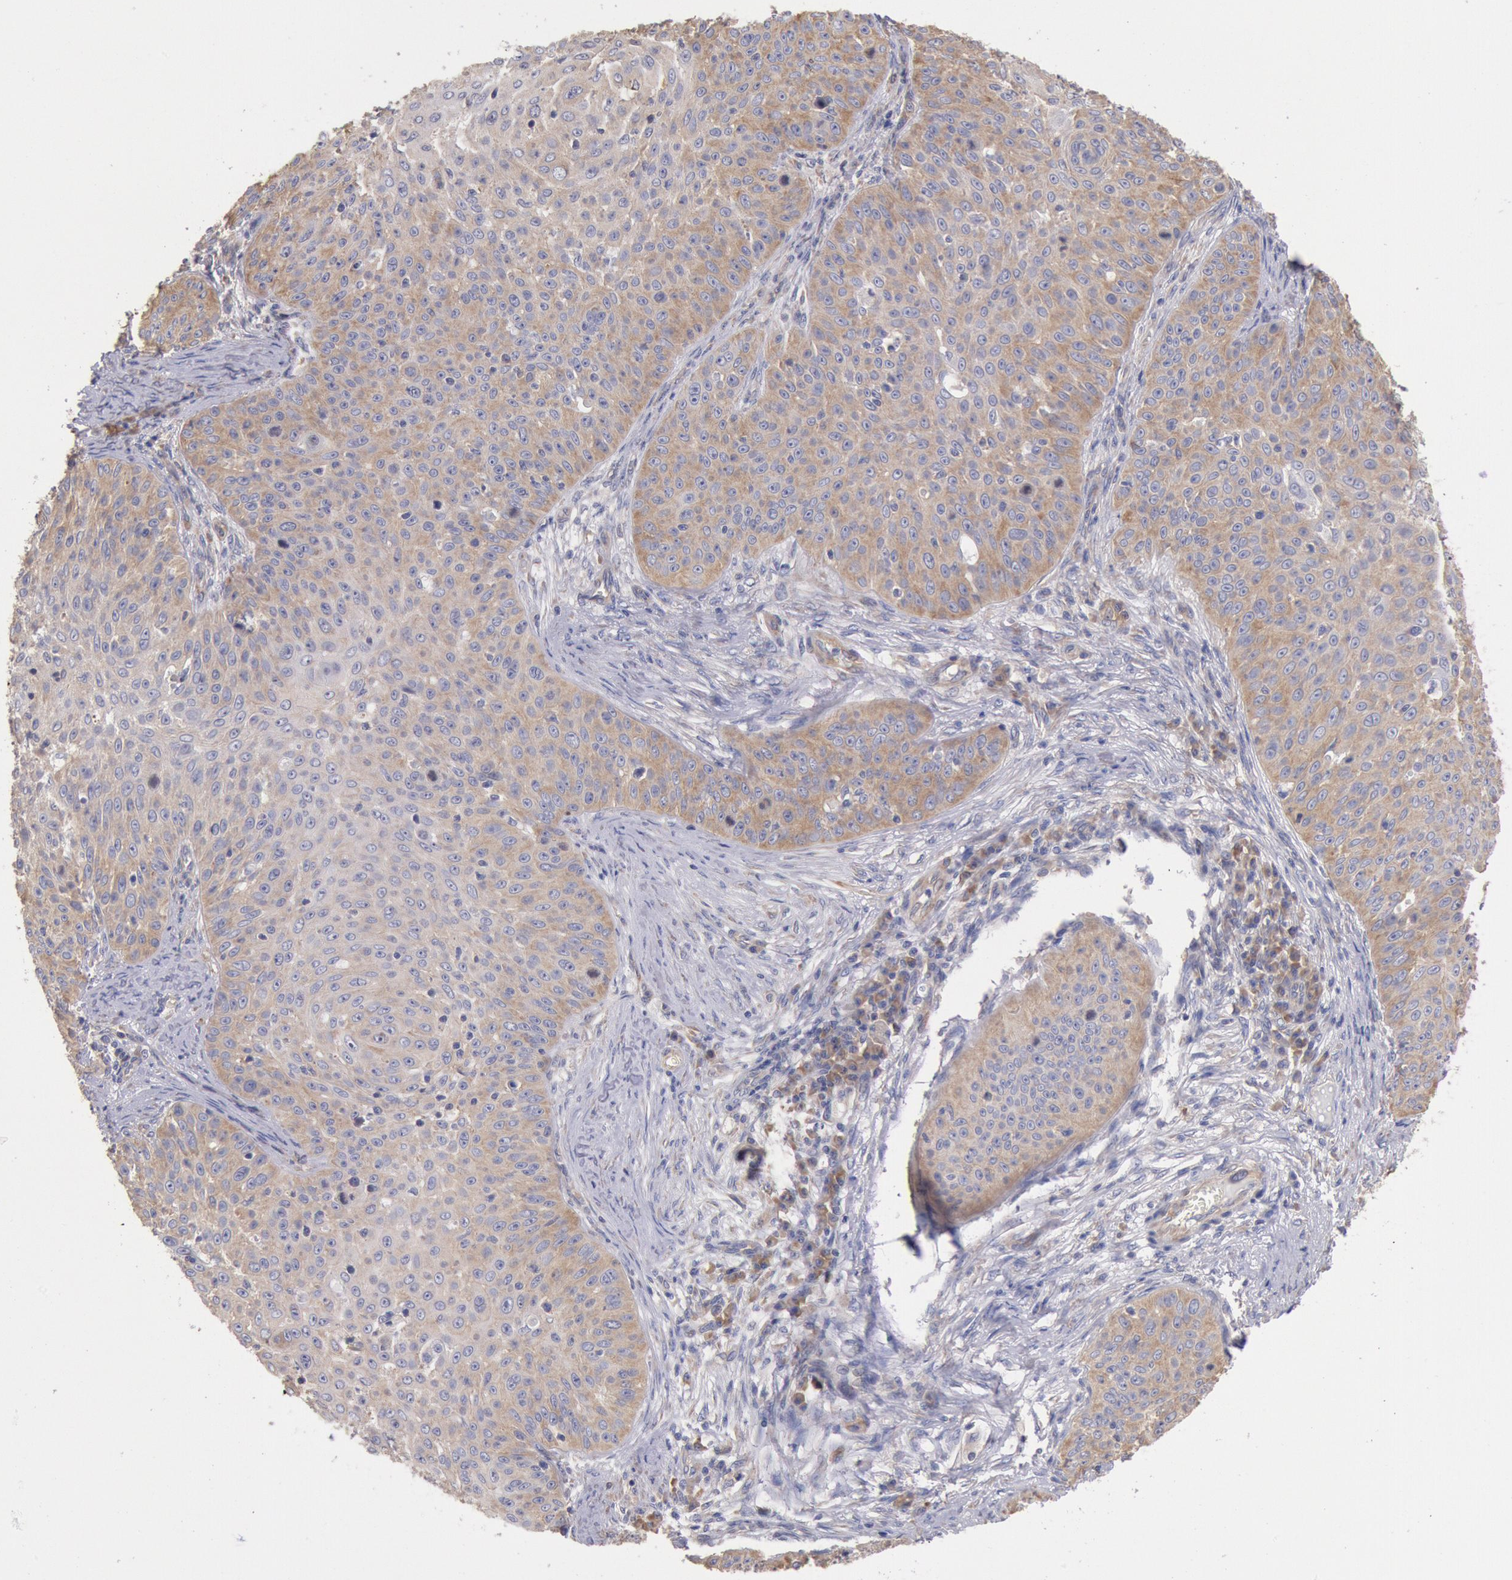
{"staining": {"intensity": "moderate", "quantity": ">75%", "location": "cytoplasmic/membranous"}, "tissue": "skin cancer", "cell_type": "Tumor cells", "image_type": "cancer", "snomed": [{"axis": "morphology", "description": "Squamous cell carcinoma, NOS"}, {"axis": "topography", "description": "Skin"}], "caption": "This is a micrograph of immunohistochemistry staining of skin cancer (squamous cell carcinoma), which shows moderate positivity in the cytoplasmic/membranous of tumor cells.", "gene": "DRG1", "patient": {"sex": "male", "age": 82}}